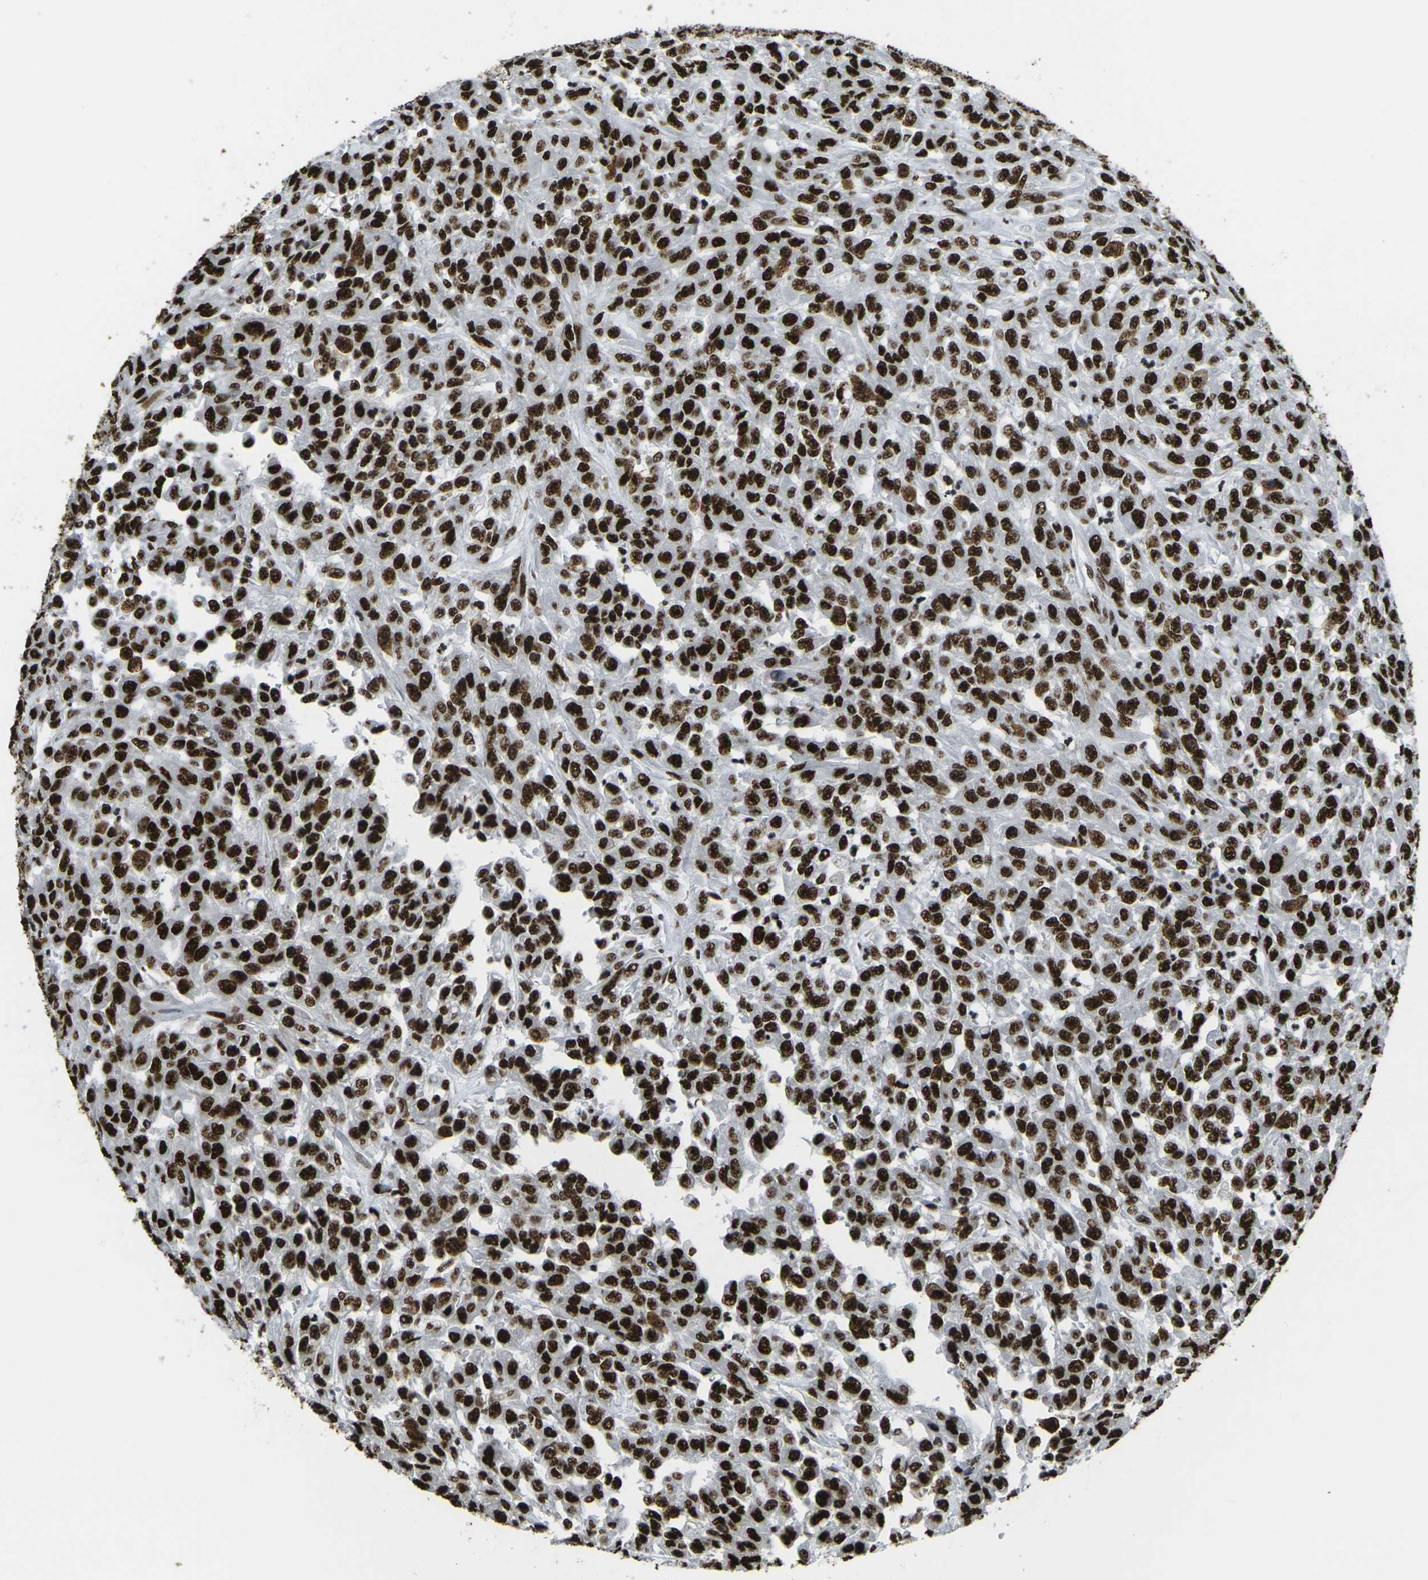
{"staining": {"intensity": "strong", "quantity": ">75%", "location": "nuclear"}, "tissue": "urothelial cancer", "cell_type": "Tumor cells", "image_type": "cancer", "snomed": [{"axis": "morphology", "description": "Urothelial carcinoma, High grade"}, {"axis": "topography", "description": "Urinary bladder"}], "caption": "Immunohistochemistry (IHC) of urothelial cancer reveals high levels of strong nuclear expression in approximately >75% of tumor cells.", "gene": "SMARCC1", "patient": {"sex": "male", "age": 46}}